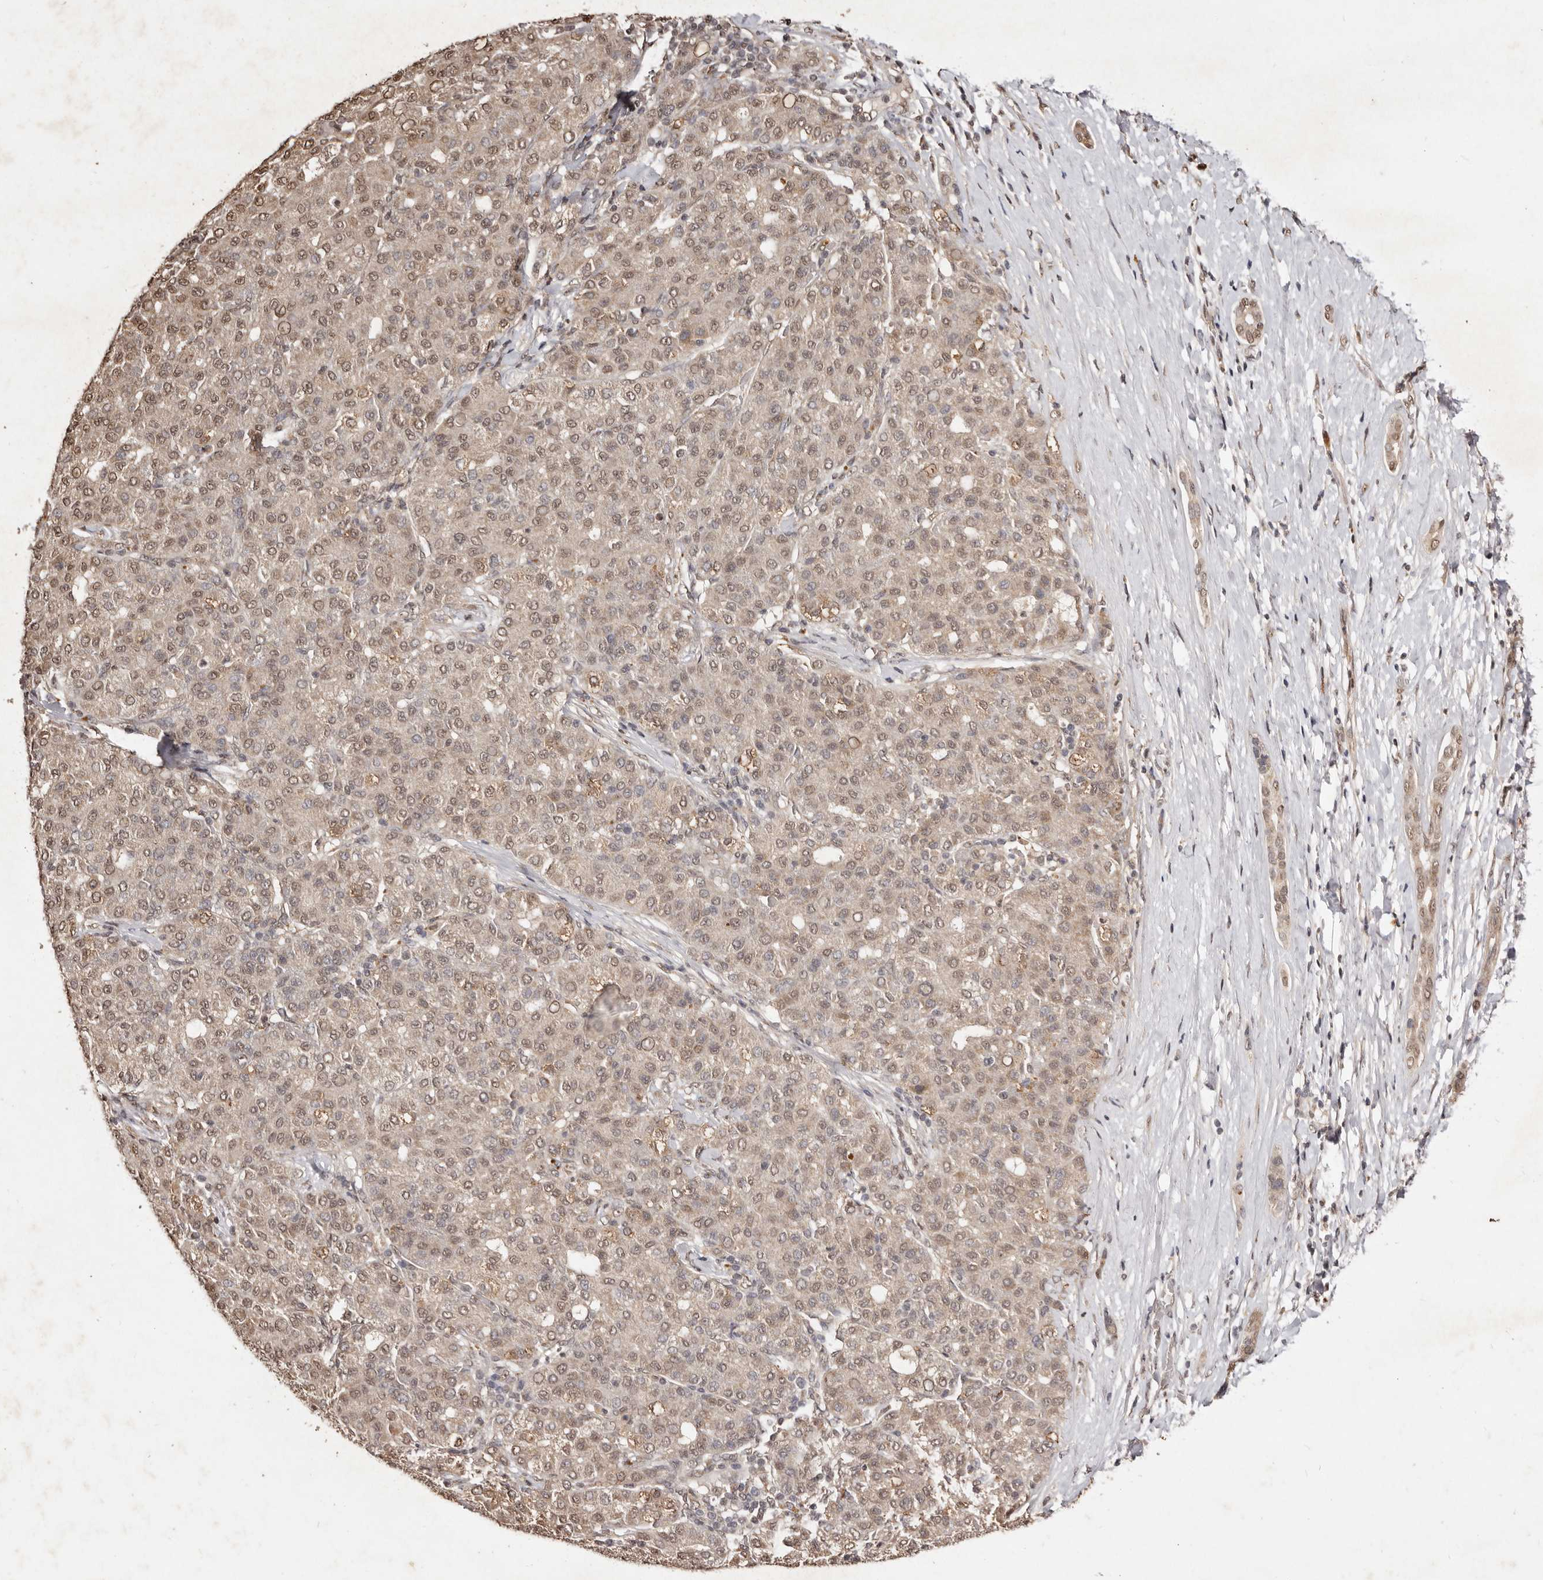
{"staining": {"intensity": "moderate", "quantity": ">75%", "location": "cytoplasmic/membranous,nuclear"}, "tissue": "liver cancer", "cell_type": "Tumor cells", "image_type": "cancer", "snomed": [{"axis": "morphology", "description": "Carcinoma, Hepatocellular, NOS"}, {"axis": "topography", "description": "Liver"}], "caption": "The histopathology image exhibits a brown stain indicating the presence of a protein in the cytoplasmic/membranous and nuclear of tumor cells in hepatocellular carcinoma (liver).", "gene": "NOTCH1", "patient": {"sex": "male", "age": 65}}